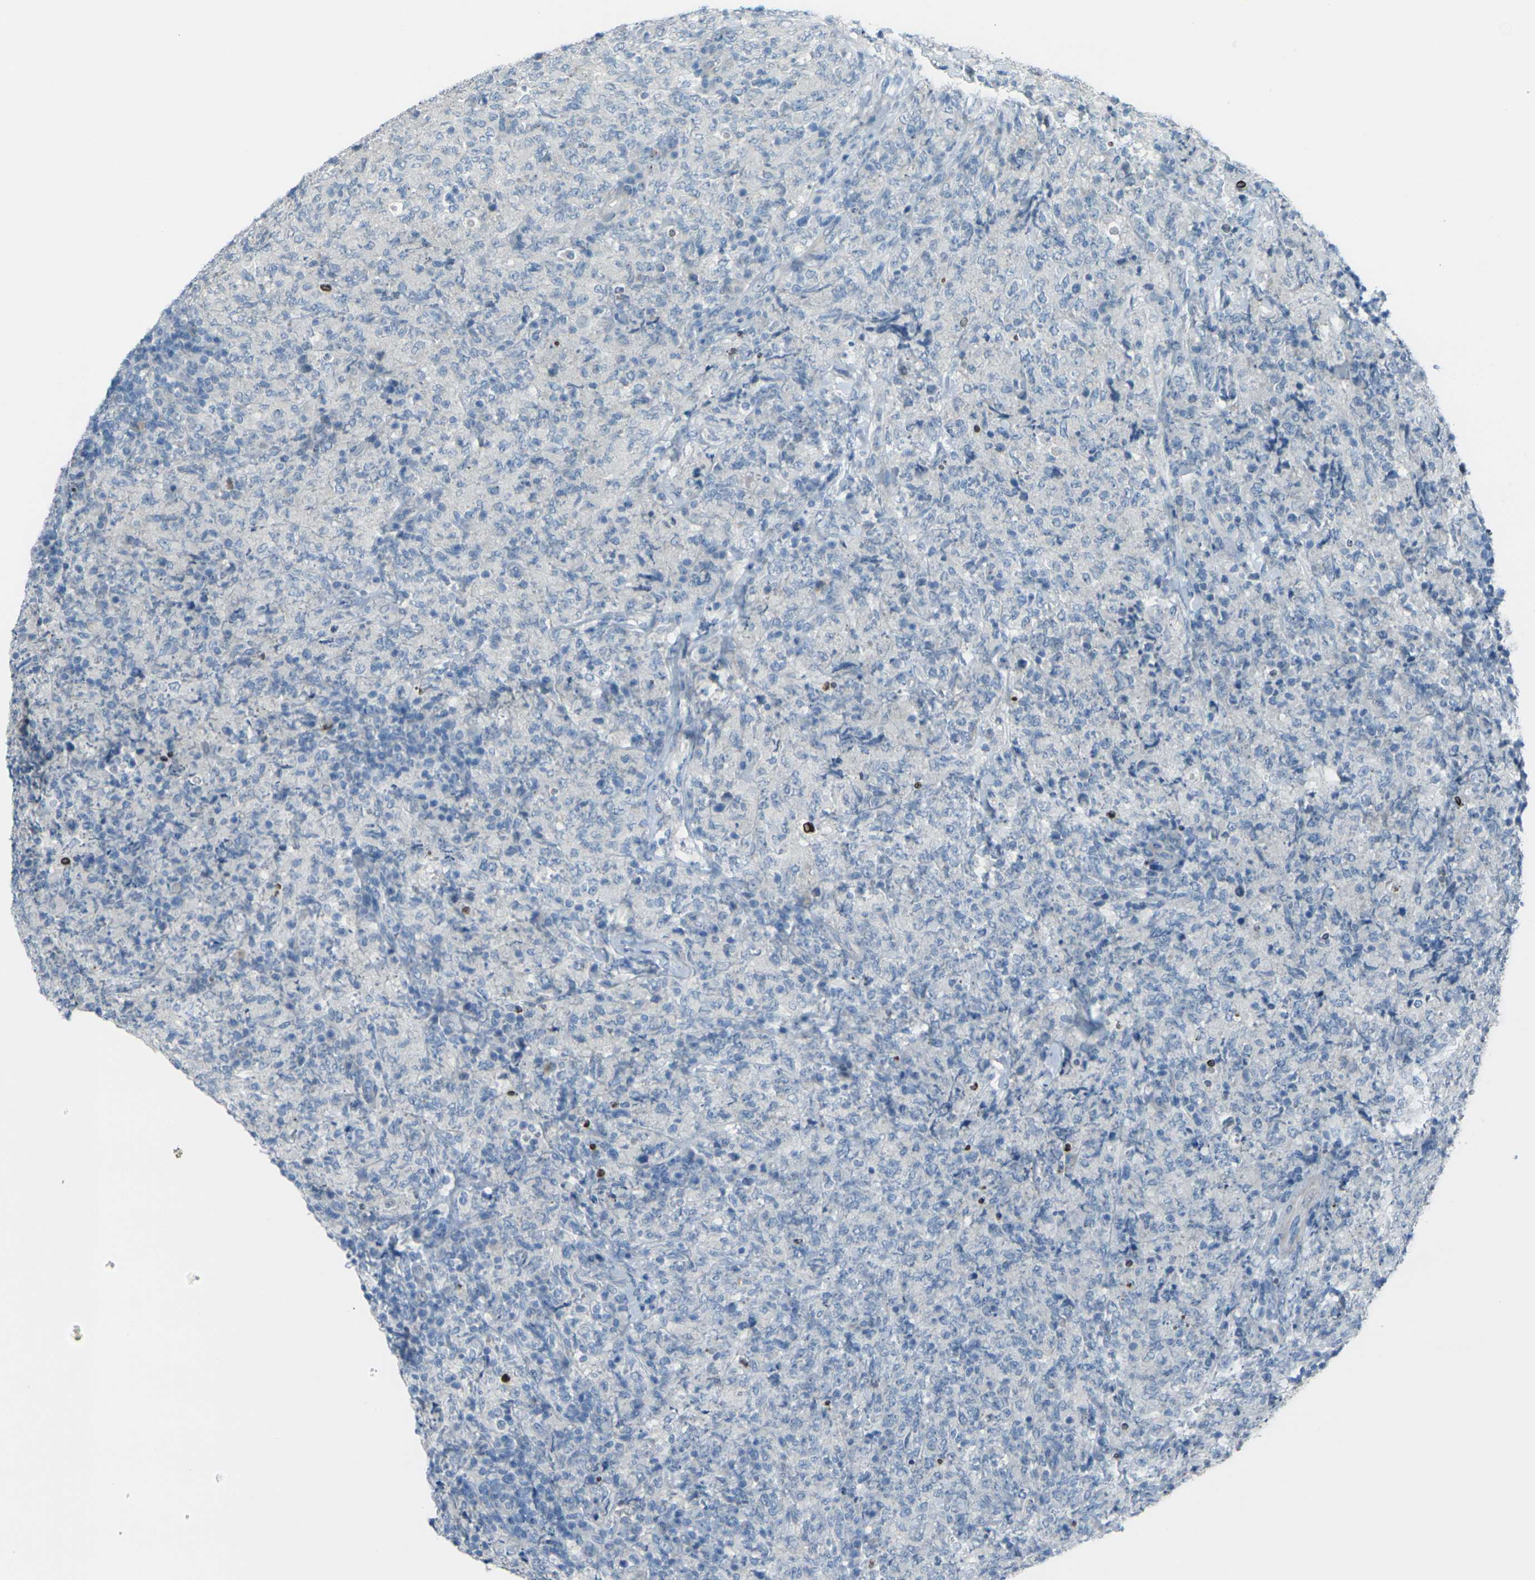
{"staining": {"intensity": "negative", "quantity": "none", "location": "none"}, "tissue": "lymphoma", "cell_type": "Tumor cells", "image_type": "cancer", "snomed": [{"axis": "morphology", "description": "Malignant lymphoma, non-Hodgkin's type, High grade"}, {"axis": "topography", "description": "Tonsil"}], "caption": "Immunohistochemistry (IHC) micrograph of neoplastic tissue: high-grade malignant lymphoma, non-Hodgkin's type stained with DAB (3,3'-diaminobenzidine) displays no significant protein positivity in tumor cells.", "gene": "ANKRD46", "patient": {"sex": "female", "age": 36}}